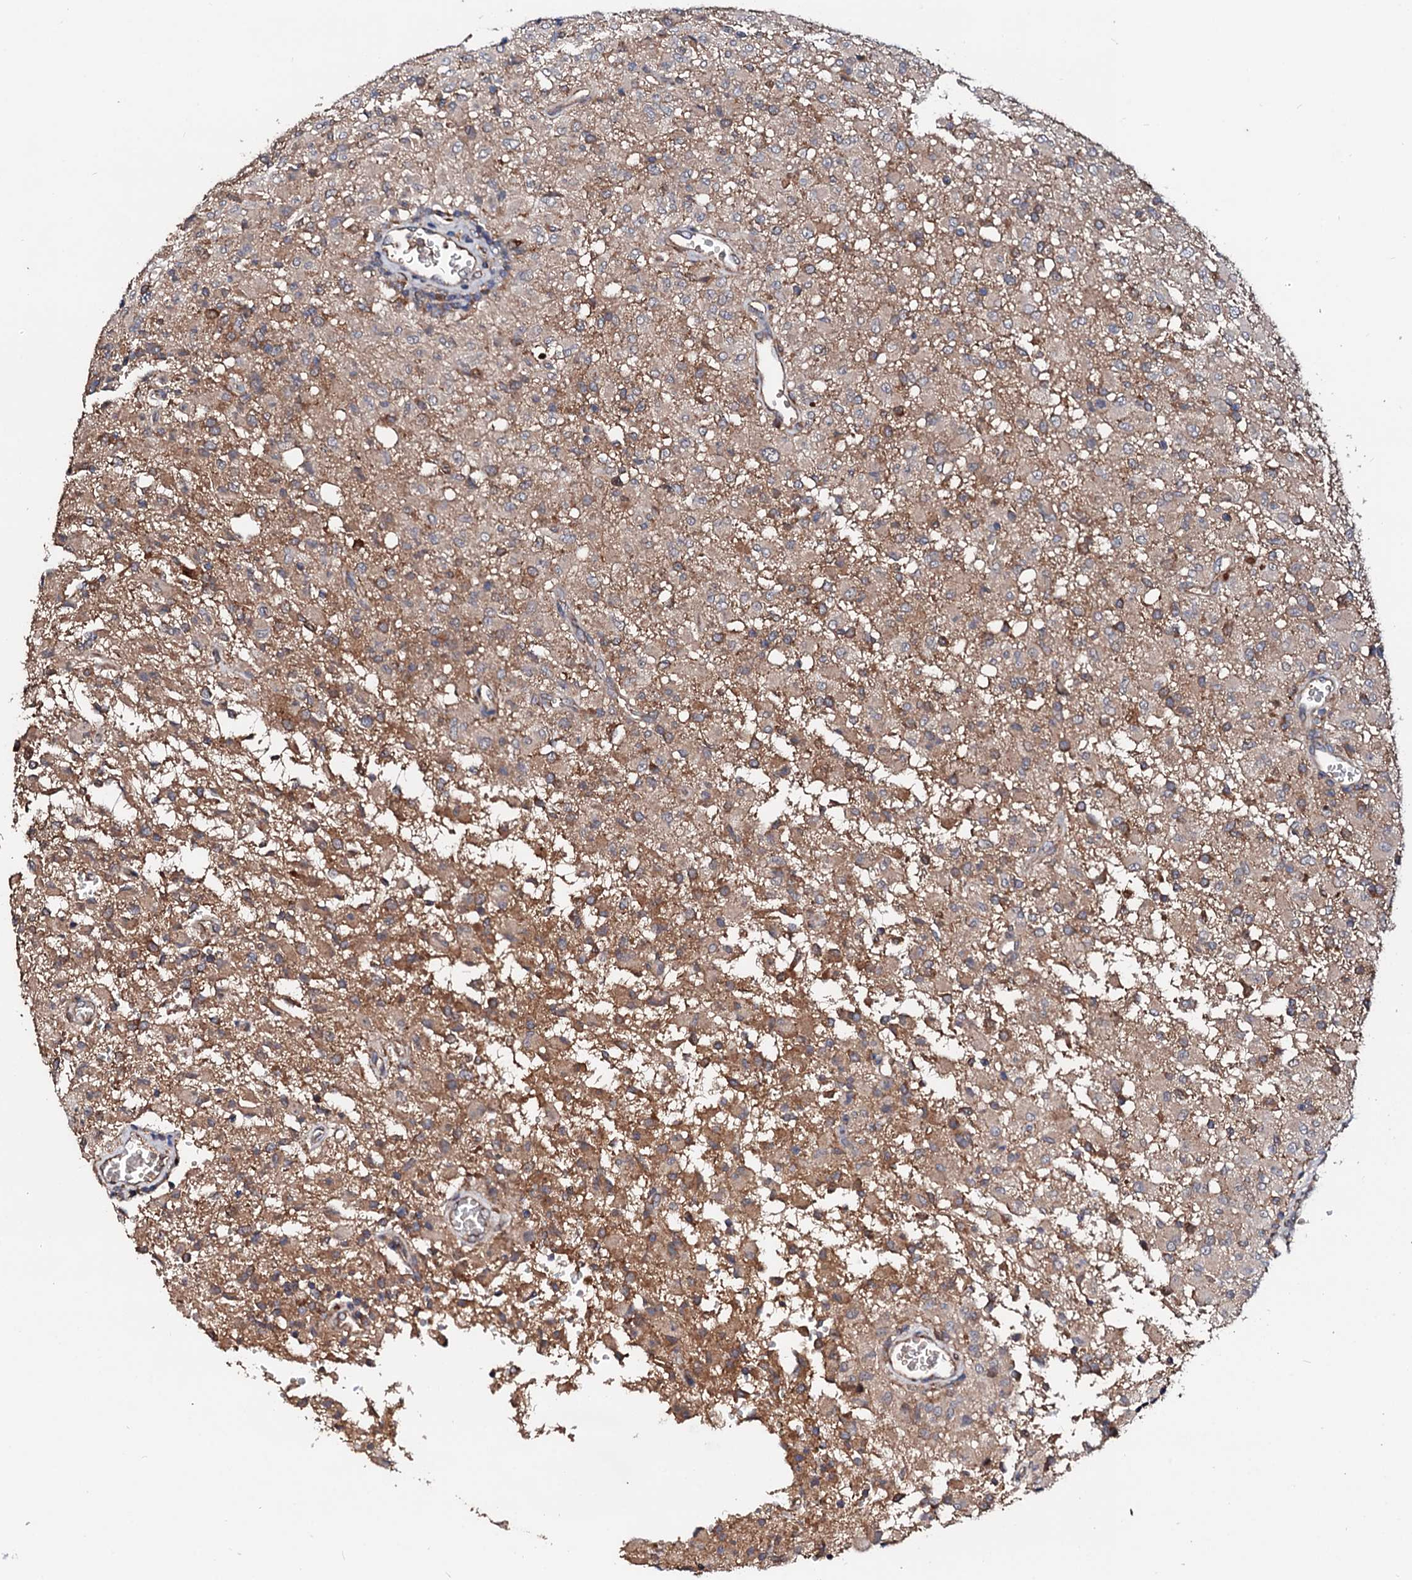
{"staining": {"intensity": "moderate", "quantity": "25%-75%", "location": "cytoplasmic/membranous"}, "tissue": "glioma", "cell_type": "Tumor cells", "image_type": "cancer", "snomed": [{"axis": "morphology", "description": "Glioma, malignant, High grade"}, {"axis": "topography", "description": "Brain"}], "caption": "Immunohistochemistry photomicrograph of neoplastic tissue: human high-grade glioma (malignant) stained using immunohistochemistry displays medium levels of moderate protein expression localized specifically in the cytoplasmic/membranous of tumor cells, appearing as a cytoplasmic/membranous brown color.", "gene": "EXTL1", "patient": {"sex": "female", "age": 57}}